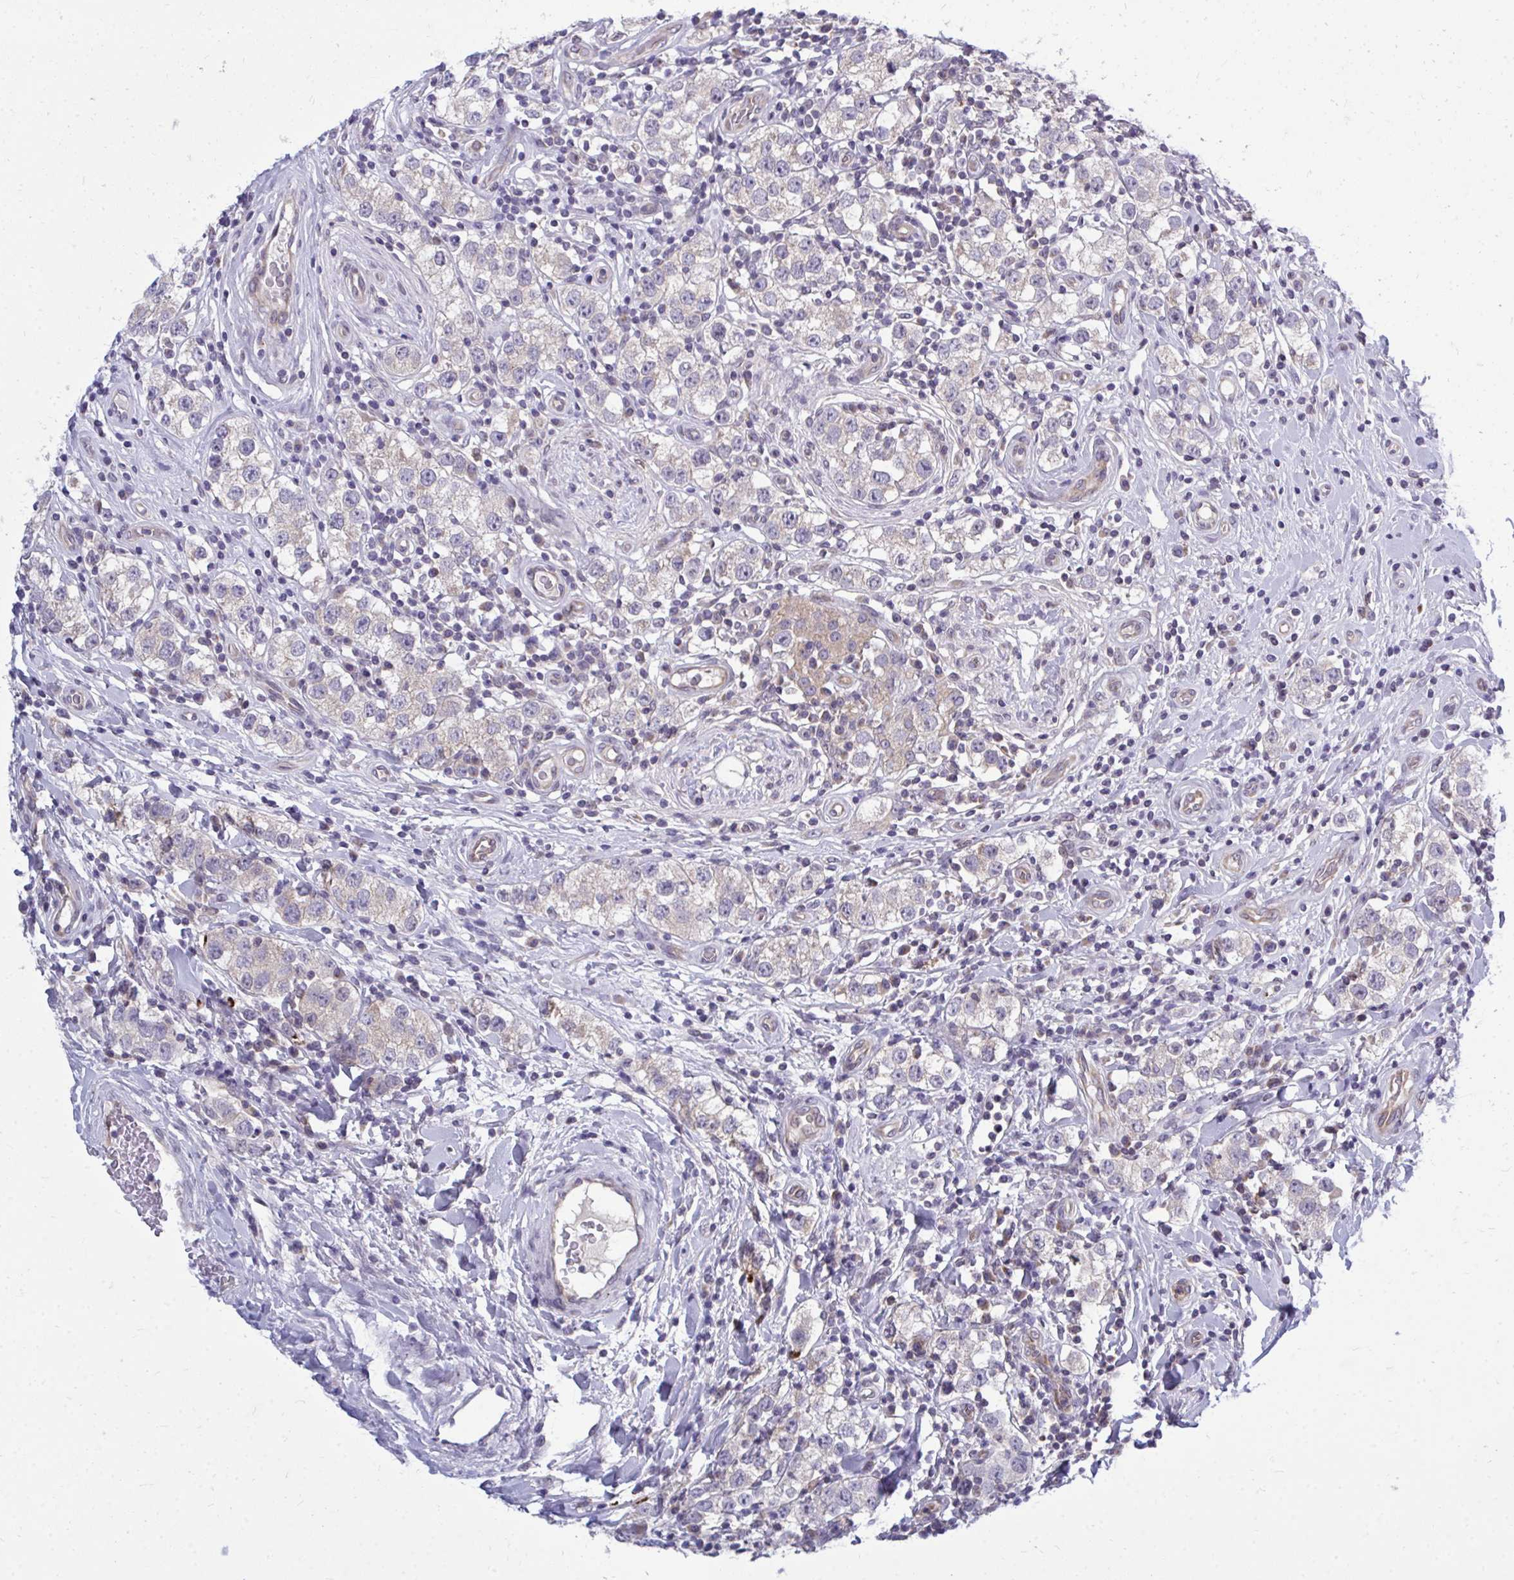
{"staining": {"intensity": "weak", "quantity": "25%-75%", "location": "cytoplasmic/membranous"}, "tissue": "testis cancer", "cell_type": "Tumor cells", "image_type": "cancer", "snomed": [{"axis": "morphology", "description": "Seminoma, NOS"}, {"axis": "topography", "description": "Testis"}], "caption": "Immunohistochemistry of seminoma (testis) shows low levels of weak cytoplasmic/membranous staining in approximately 25%-75% of tumor cells.", "gene": "ACSL5", "patient": {"sex": "male", "age": 34}}